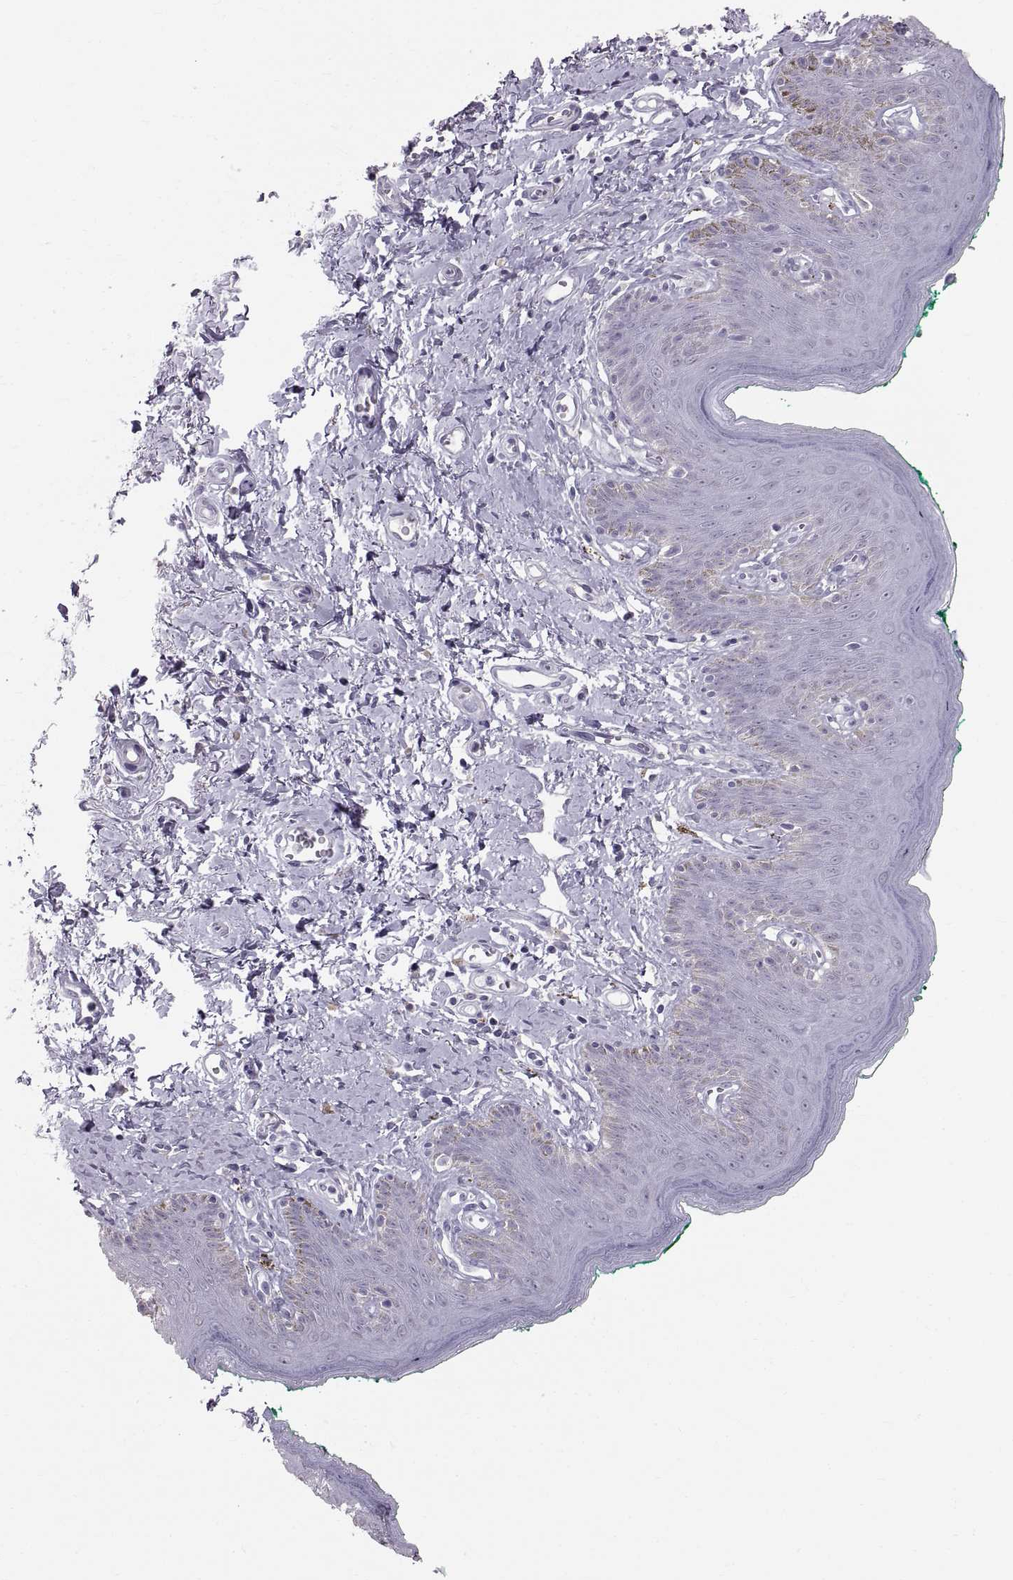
{"staining": {"intensity": "negative", "quantity": "none", "location": "none"}, "tissue": "skin", "cell_type": "Epidermal cells", "image_type": "normal", "snomed": [{"axis": "morphology", "description": "Normal tissue, NOS"}, {"axis": "topography", "description": "Vulva"}], "caption": "Skin stained for a protein using immunohistochemistry (IHC) reveals no expression epidermal cells.", "gene": "WBP2NL", "patient": {"sex": "female", "age": 66}}